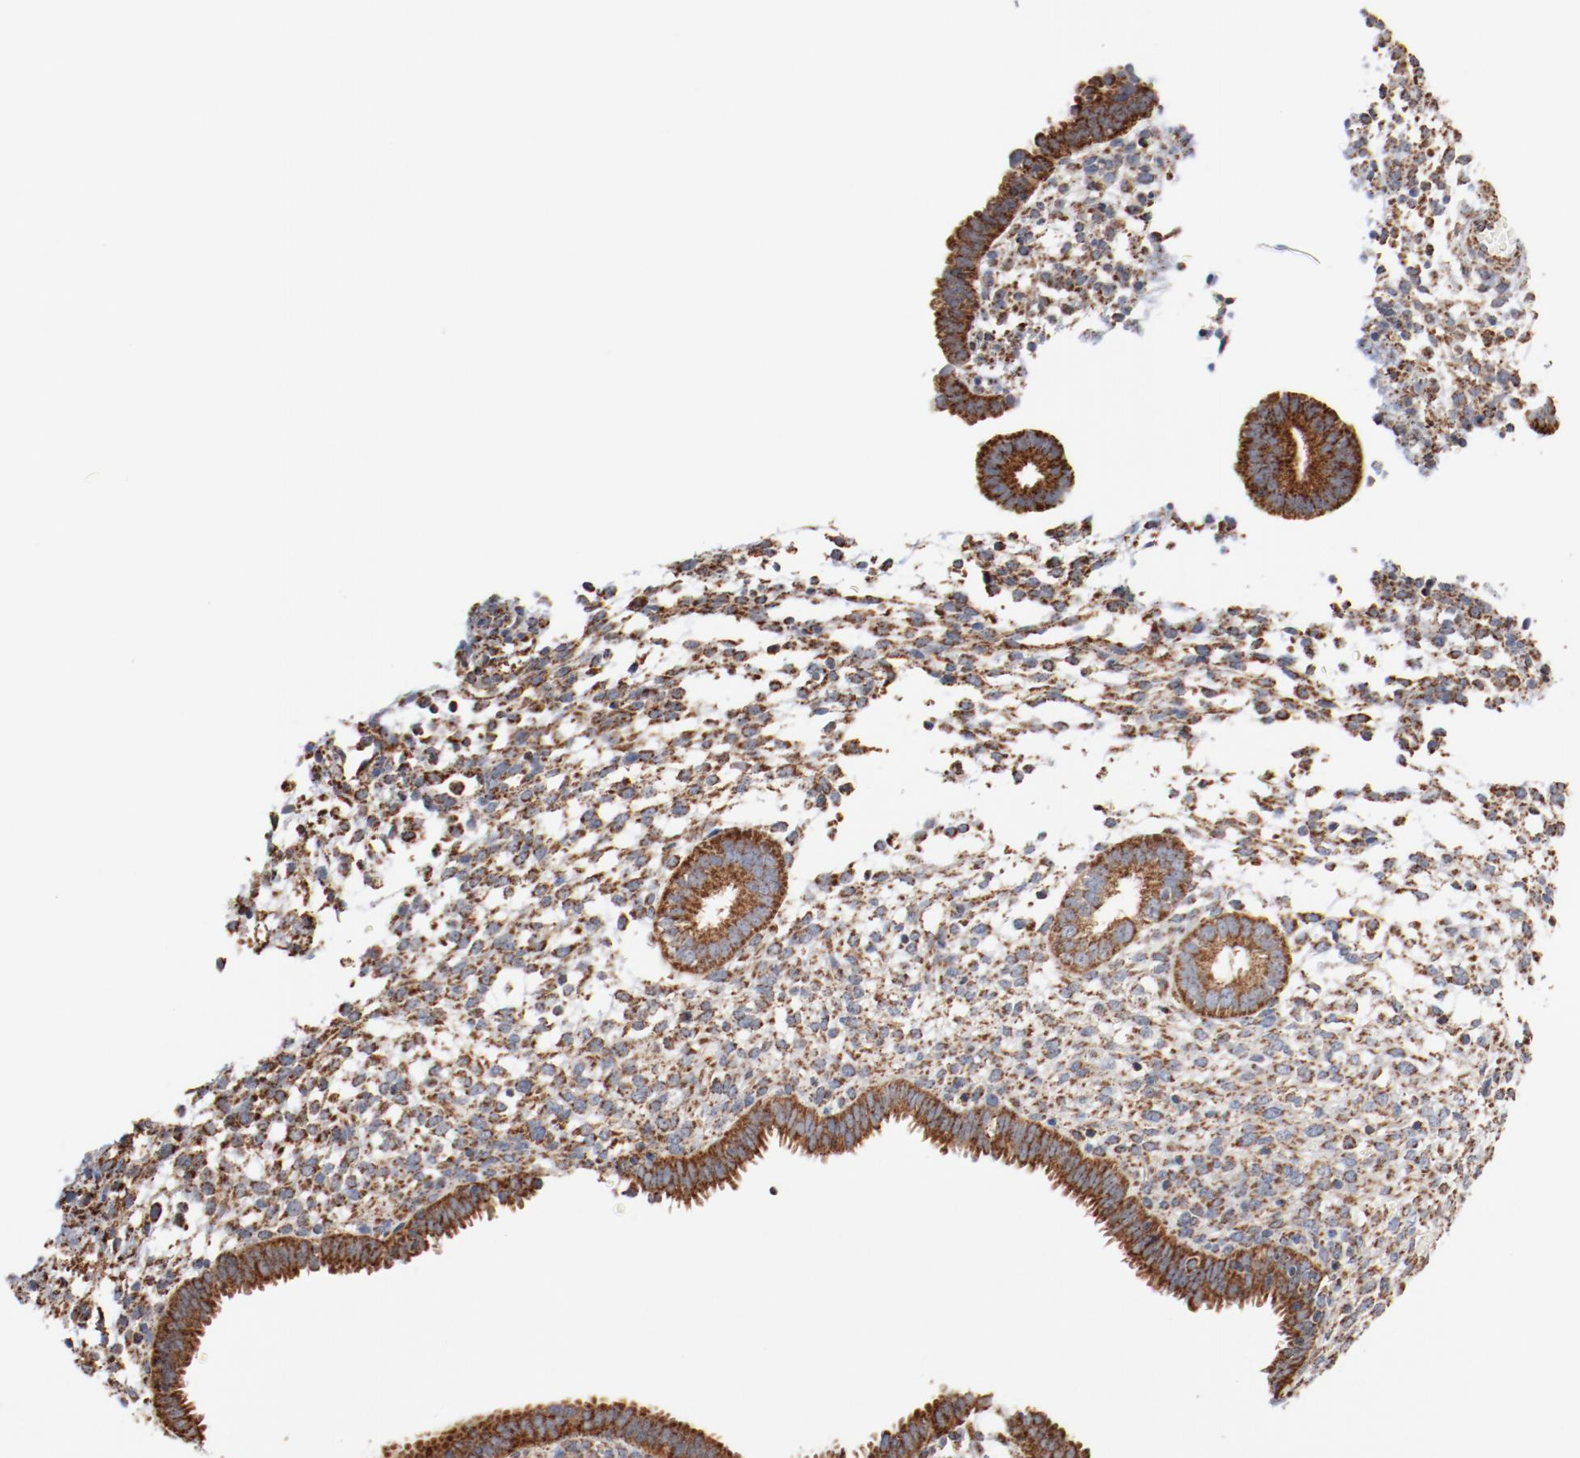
{"staining": {"intensity": "strong", "quantity": ">75%", "location": "cytoplasmic/membranous"}, "tissue": "endometrium", "cell_type": "Cells in endometrial stroma", "image_type": "normal", "snomed": [{"axis": "morphology", "description": "Normal tissue, NOS"}, {"axis": "topography", "description": "Endometrium"}], "caption": "High-power microscopy captured an immunohistochemistry (IHC) photomicrograph of unremarkable endometrium, revealing strong cytoplasmic/membranous expression in about >75% of cells in endometrial stroma.", "gene": "NDUFS4", "patient": {"sex": "female", "age": 35}}